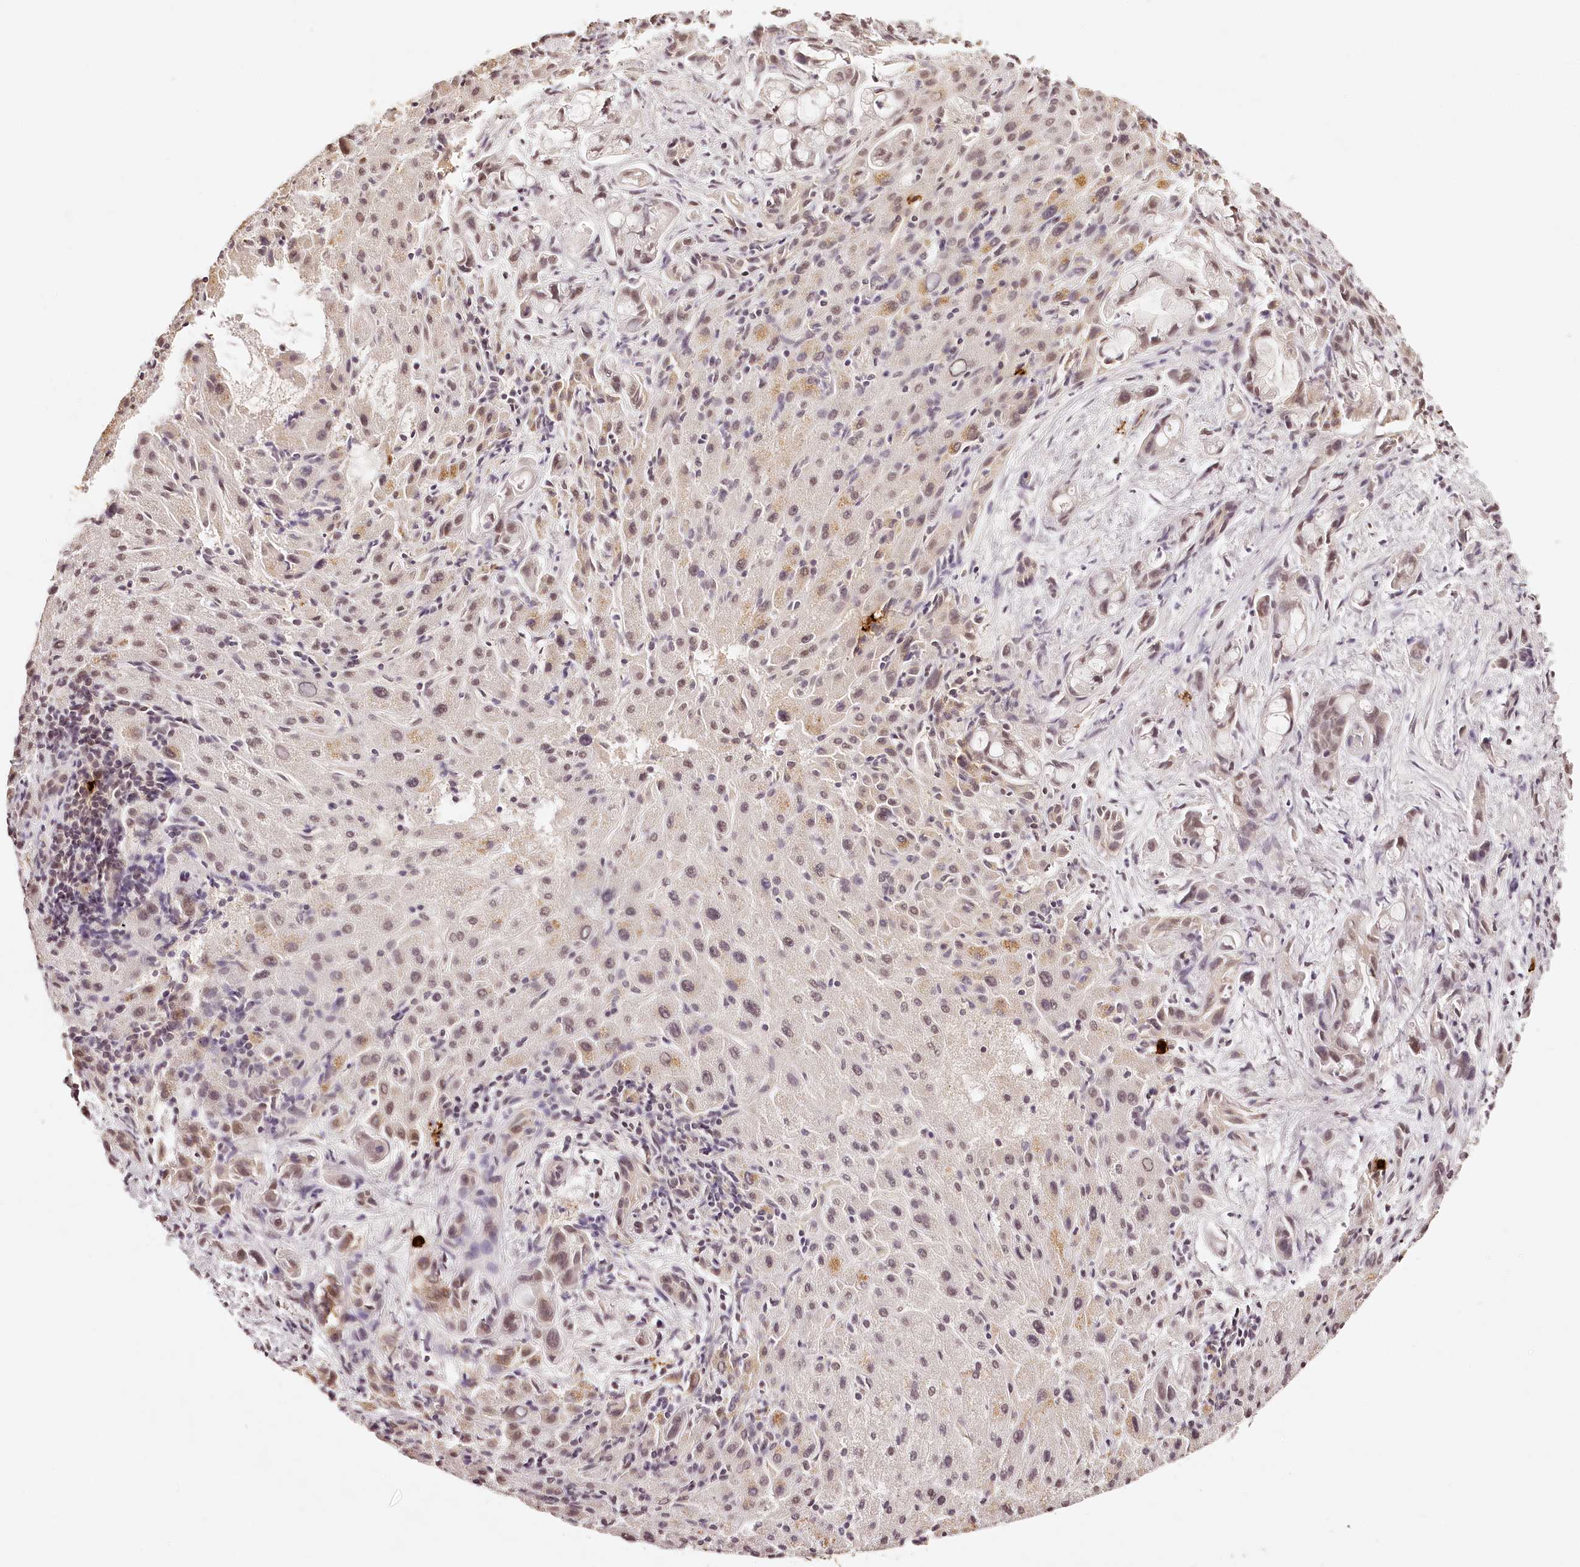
{"staining": {"intensity": "negative", "quantity": "none", "location": "none"}, "tissue": "liver cancer", "cell_type": "Tumor cells", "image_type": "cancer", "snomed": [{"axis": "morphology", "description": "Cholangiocarcinoma"}, {"axis": "topography", "description": "Liver"}], "caption": "DAB (3,3'-diaminobenzidine) immunohistochemical staining of cholangiocarcinoma (liver) exhibits no significant expression in tumor cells.", "gene": "SYNGR1", "patient": {"sex": "female", "age": 72}}